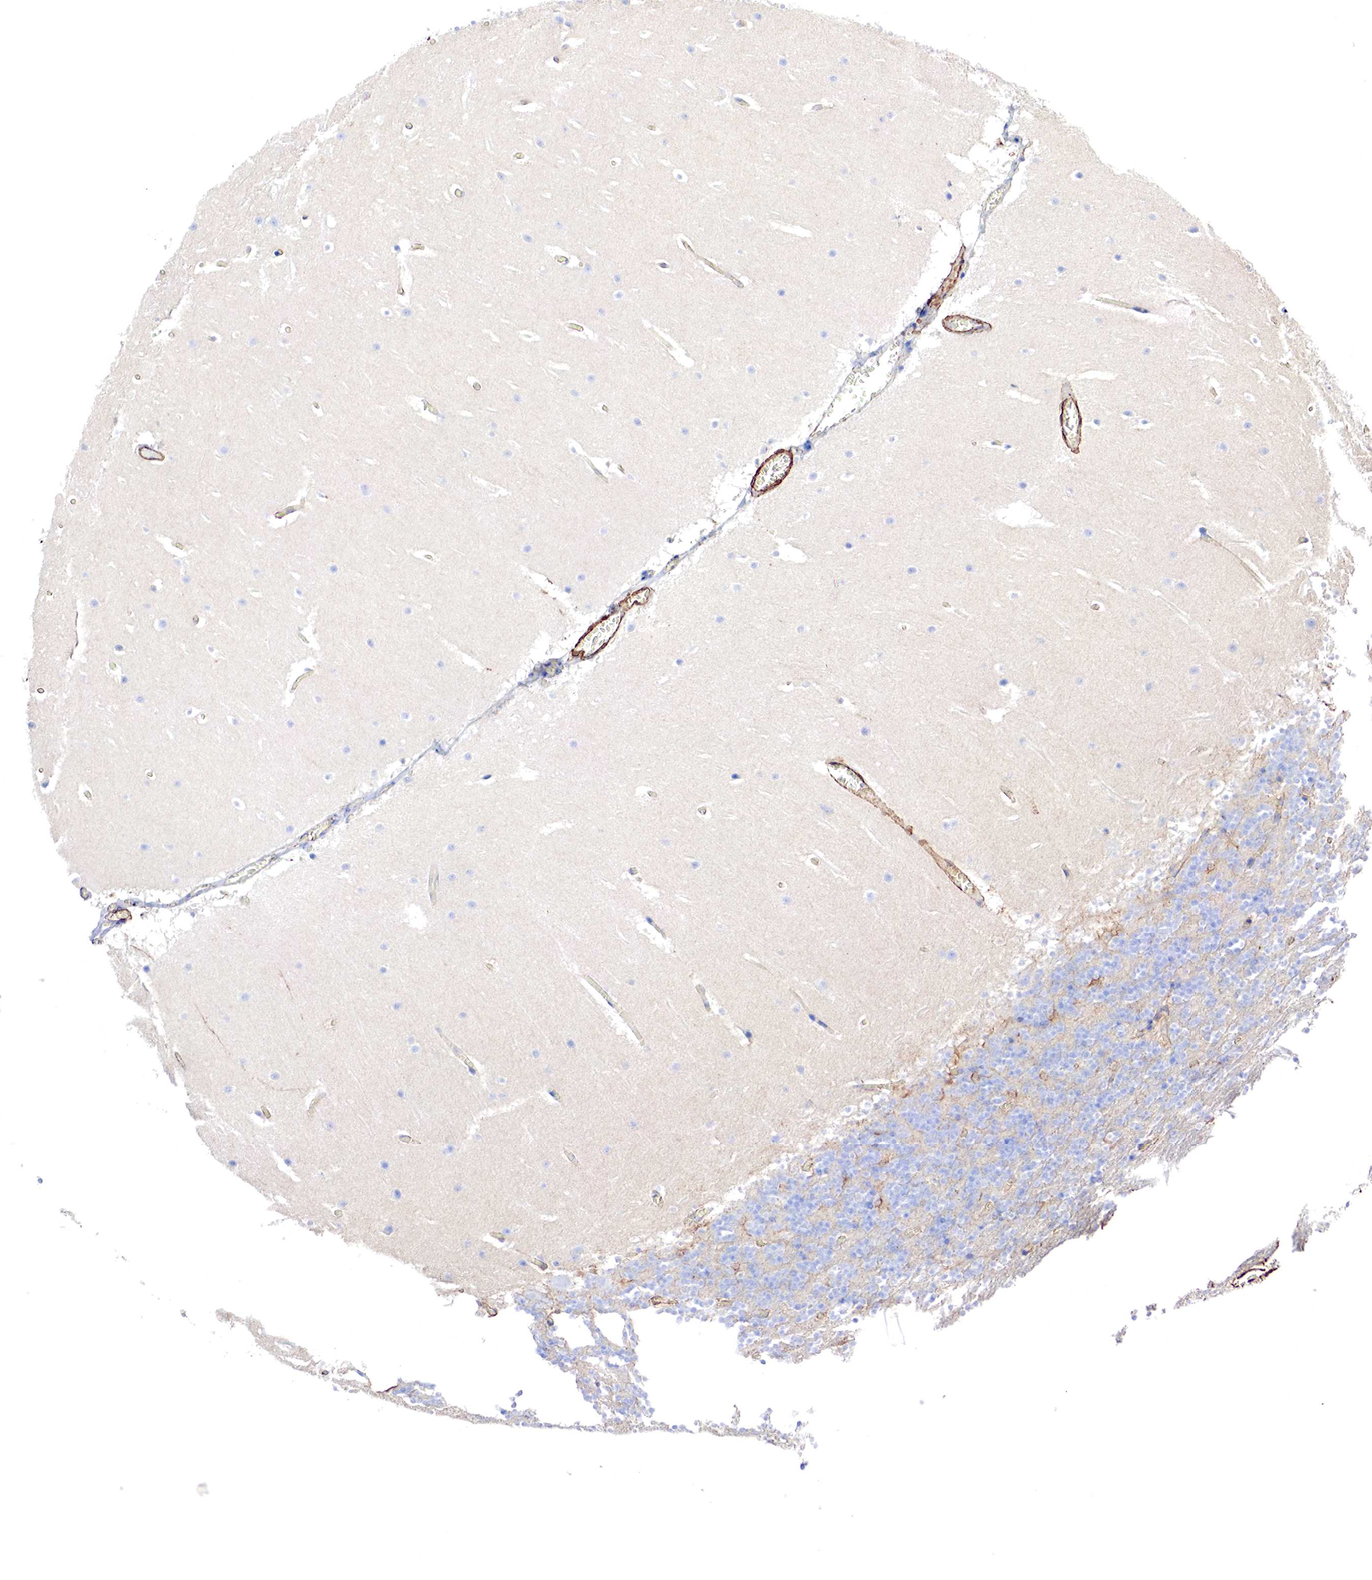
{"staining": {"intensity": "moderate", "quantity": "<25%", "location": "cytoplasmic/membranous"}, "tissue": "cerebellum", "cell_type": "Cells in granular layer", "image_type": "normal", "snomed": [{"axis": "morphology", "description": "Normal tissue, NOS"}, {"axis": "topography", "description": "Cerebellum"}], "caption": "Cells in granular layer reveal low levels of moderate cytoplasmic/membranous positivity in about <25% of cells in benign human cerebellum.", "gene": "TPM1", "patient": {"sex": "male", "age": 45}}